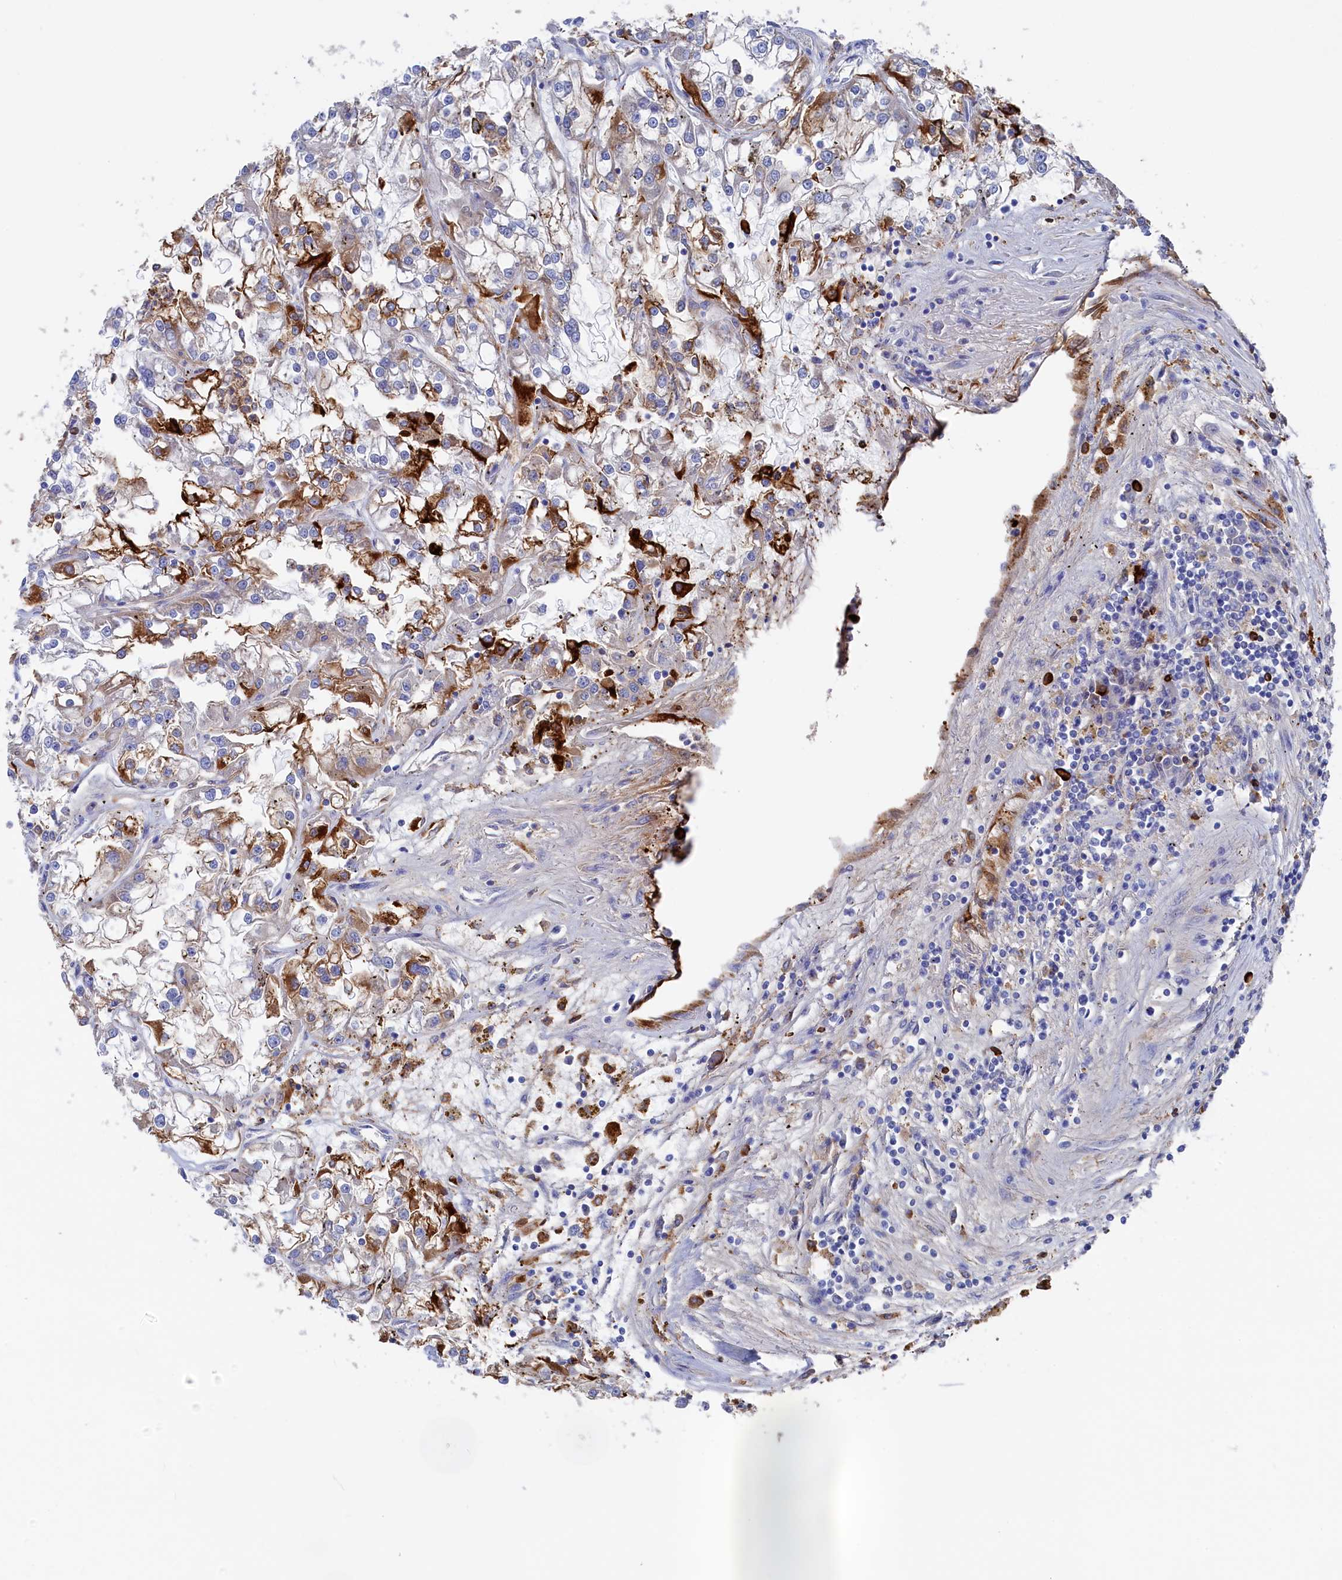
{"staining": {"intensity": "moderate", "quantity": "<25%", "location": "cytoplasmic/membranous"}, "tissue": "renal cancer", "cell_type": "Tumor cells", "image_type": "cancer", "snomed": [{"axis": "morphology", "description": "Adenocarcinoma, NOS"}, {"axis": "topography", "description": "Kidney"}], "caption": "Protein staining of renal adenocarcinoma tissue exhibits moderate cytoplasmic/membranous positivity in approximately <25% of tumor cells.", "gene": "C12orf73", "patient": {"sex": "female", "age": 52}}